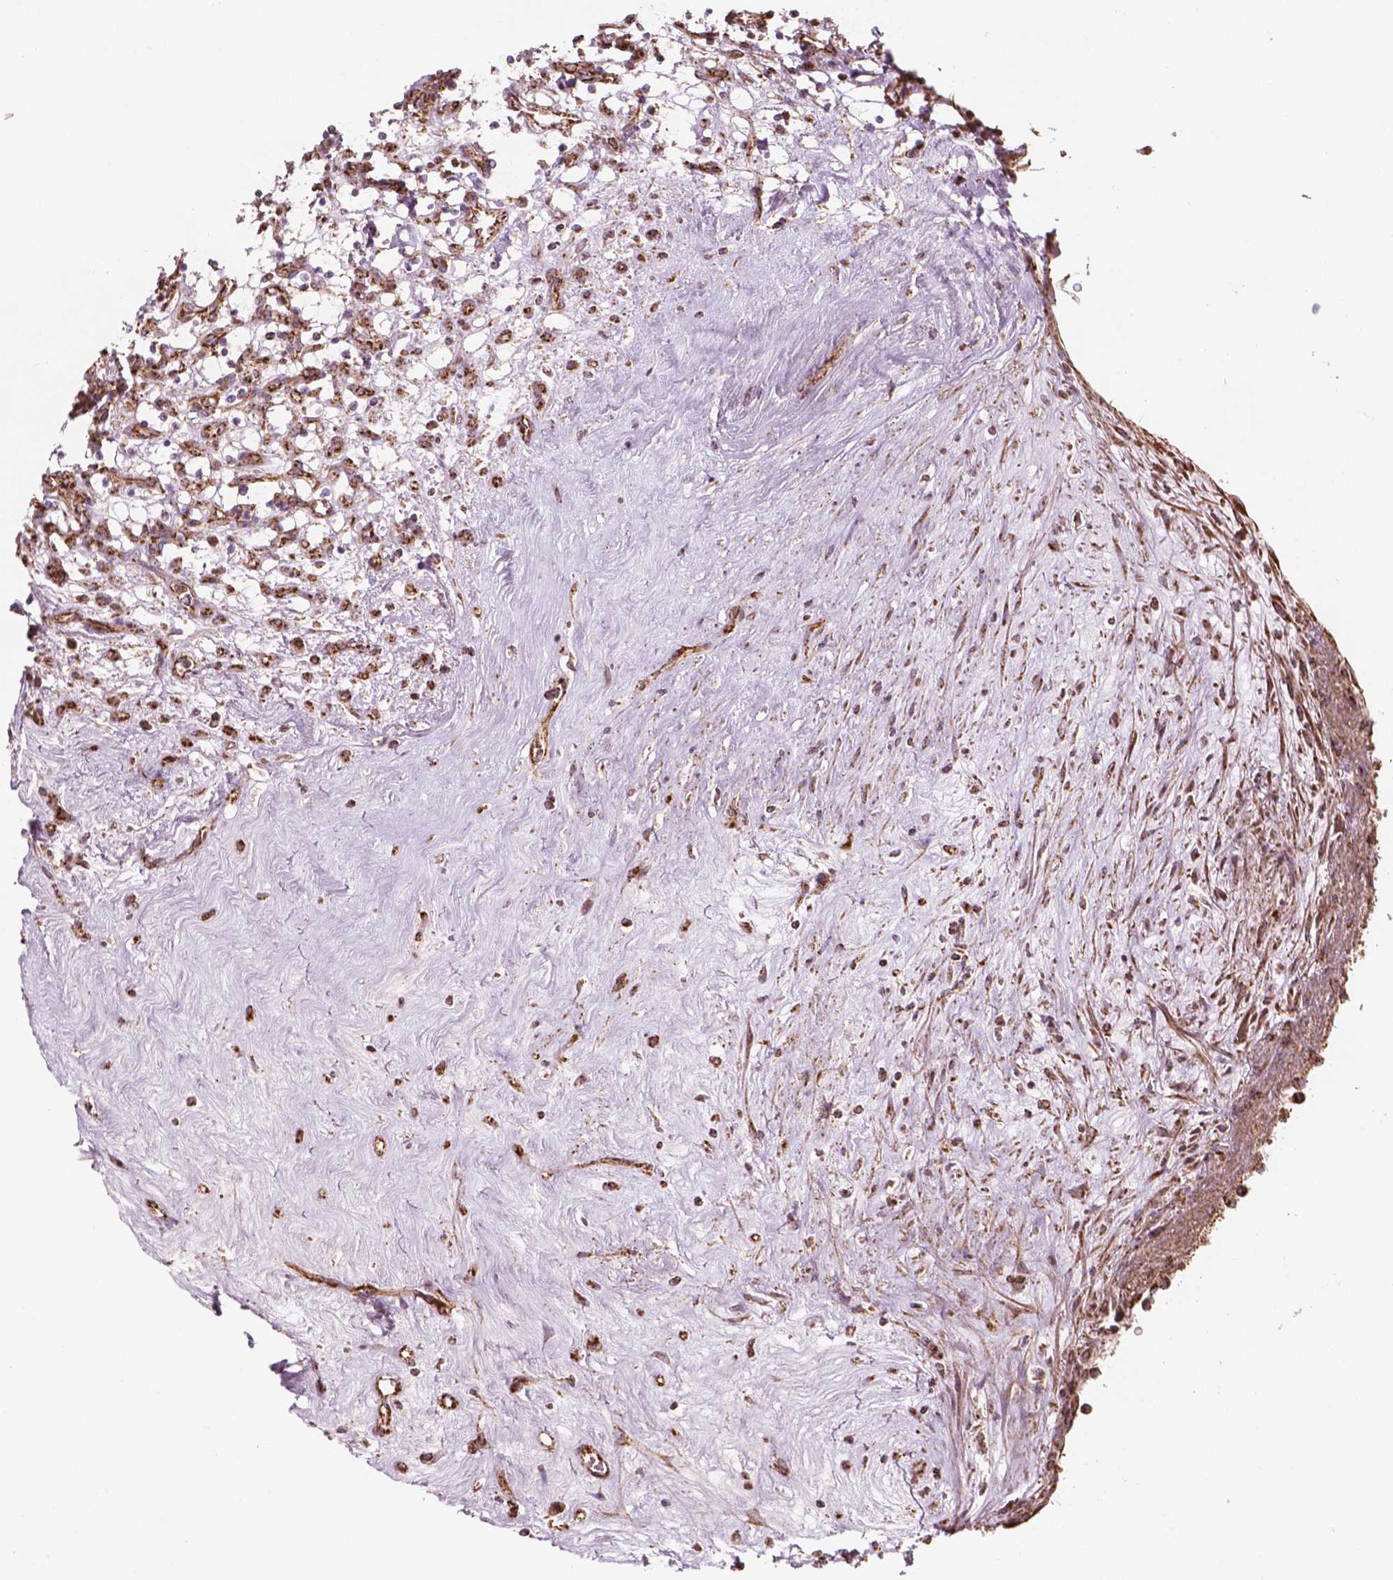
{"staining": {"intensity": "weak", "quantity": ">75%", "location": "cytoplasmic/membranous"}, "tissue": "renal cancer", "cell_type": "Tumor cells", "image_type": "cancer", "snomed": [{"axis": "morphology", "description": "Adenocarcinoma, NOS"}, {"axis": "topography", "description": "Kidney"}], "caption": "A histopathology image of adenocarcinoma (renal) stained for a protein reveals weak cytoplasmic/membranous brown staining in tumor cells.", "gene": "HS3ST3A1", "patient": {"sex": "female", "age": 69}}